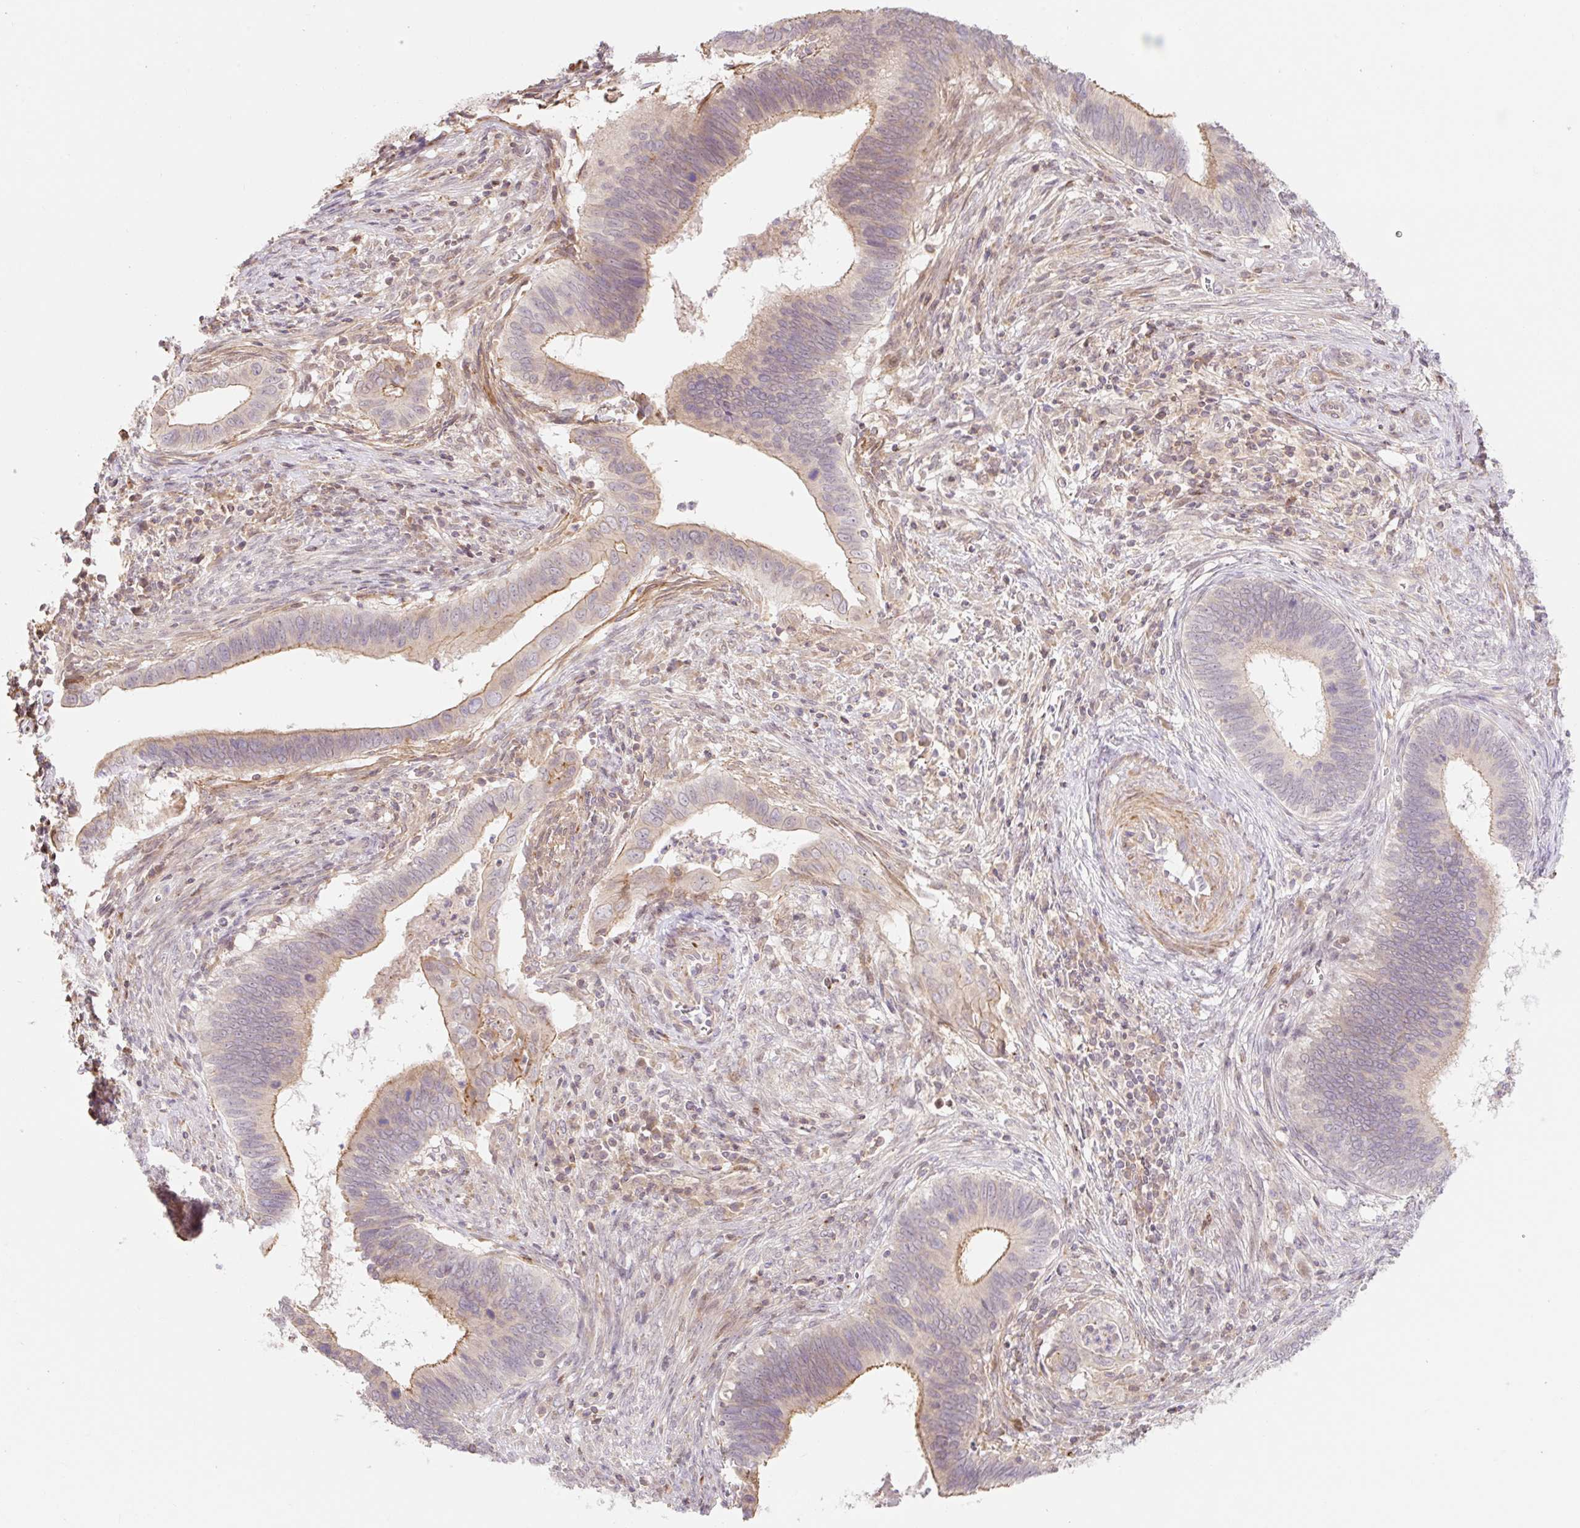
{"staining": {"intensity": "moderate", "quantity": "25%-75%", "location": "cytoplasmic/membranous"}, "tissue": "cervical cancer", "cell_type": "Tumor cells", "image_type": "cancer", "snomed": [{"axis": "morphology", "description": "Adenocarcinoma, NOS"}, {"axis": "topography", "description": "Cervix"}], "caption": "Immunohistochemical staining of human adenocarcinoma (cervical) demonstrates medium levels of moderate cytoplasmic/membranous protein staining in about 25%-75% of tumor cells.", "gene": "EMC10", "patient": {"sex": "female", "age": 42}}